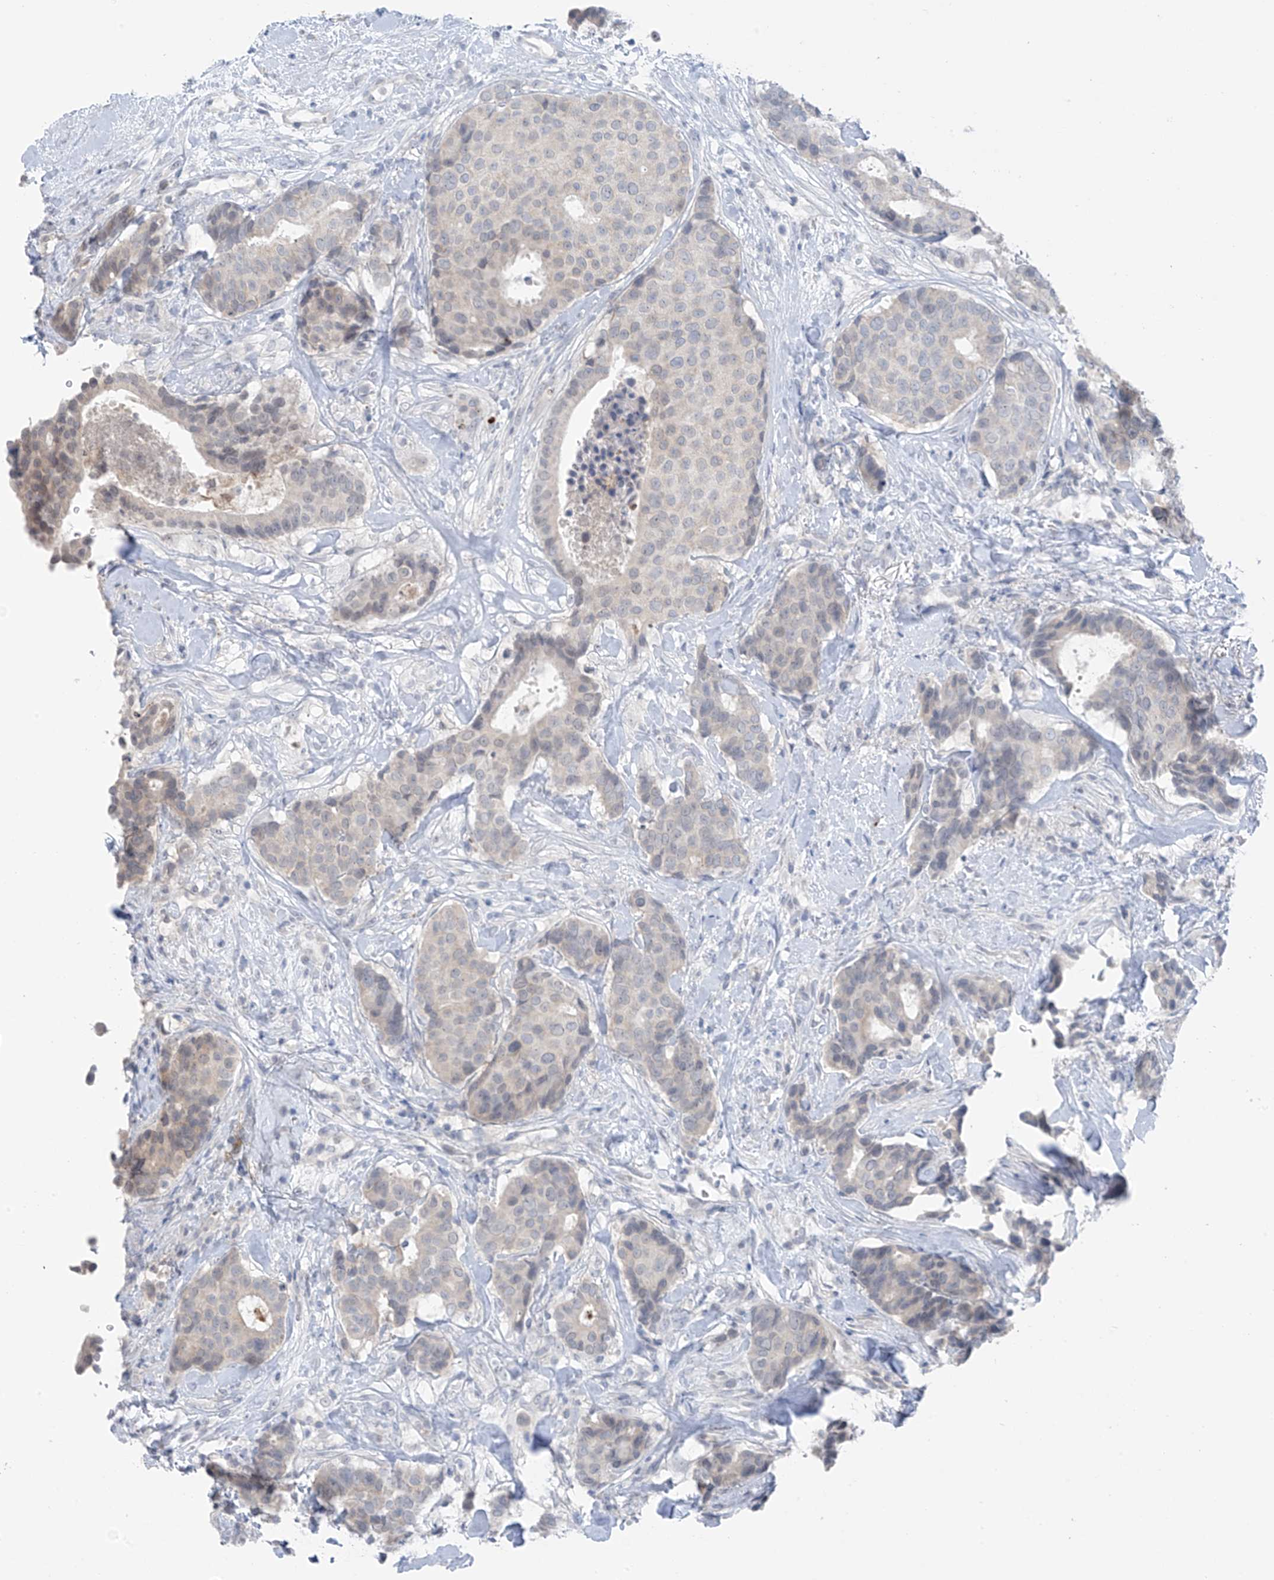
{"staining": {"intensity": "negative", "quantity": "none", "location": "none"}, "tissue": "breast cancer", "cell_type": "Tumor cells", "image_type": "cancer", "snomed": [{"axis": "morphology", "description": "Duct carcinoma"}, {"axis": "topography", "description": "Breast"}], "caption": "High magnification brightfield microscopy of breast invasive ductal carcinoma stained with DAB (brown) and counterstained with hematoxylin (blue): tumor cells show no significant positivity. (DAB (3,3'-diaminobenzidine) immunohistochemistry (IHC) visualized using brightfield microscopy, high magnification).", "gene": "ZNF793", "patient": {"sex": "female", "age": 75}}